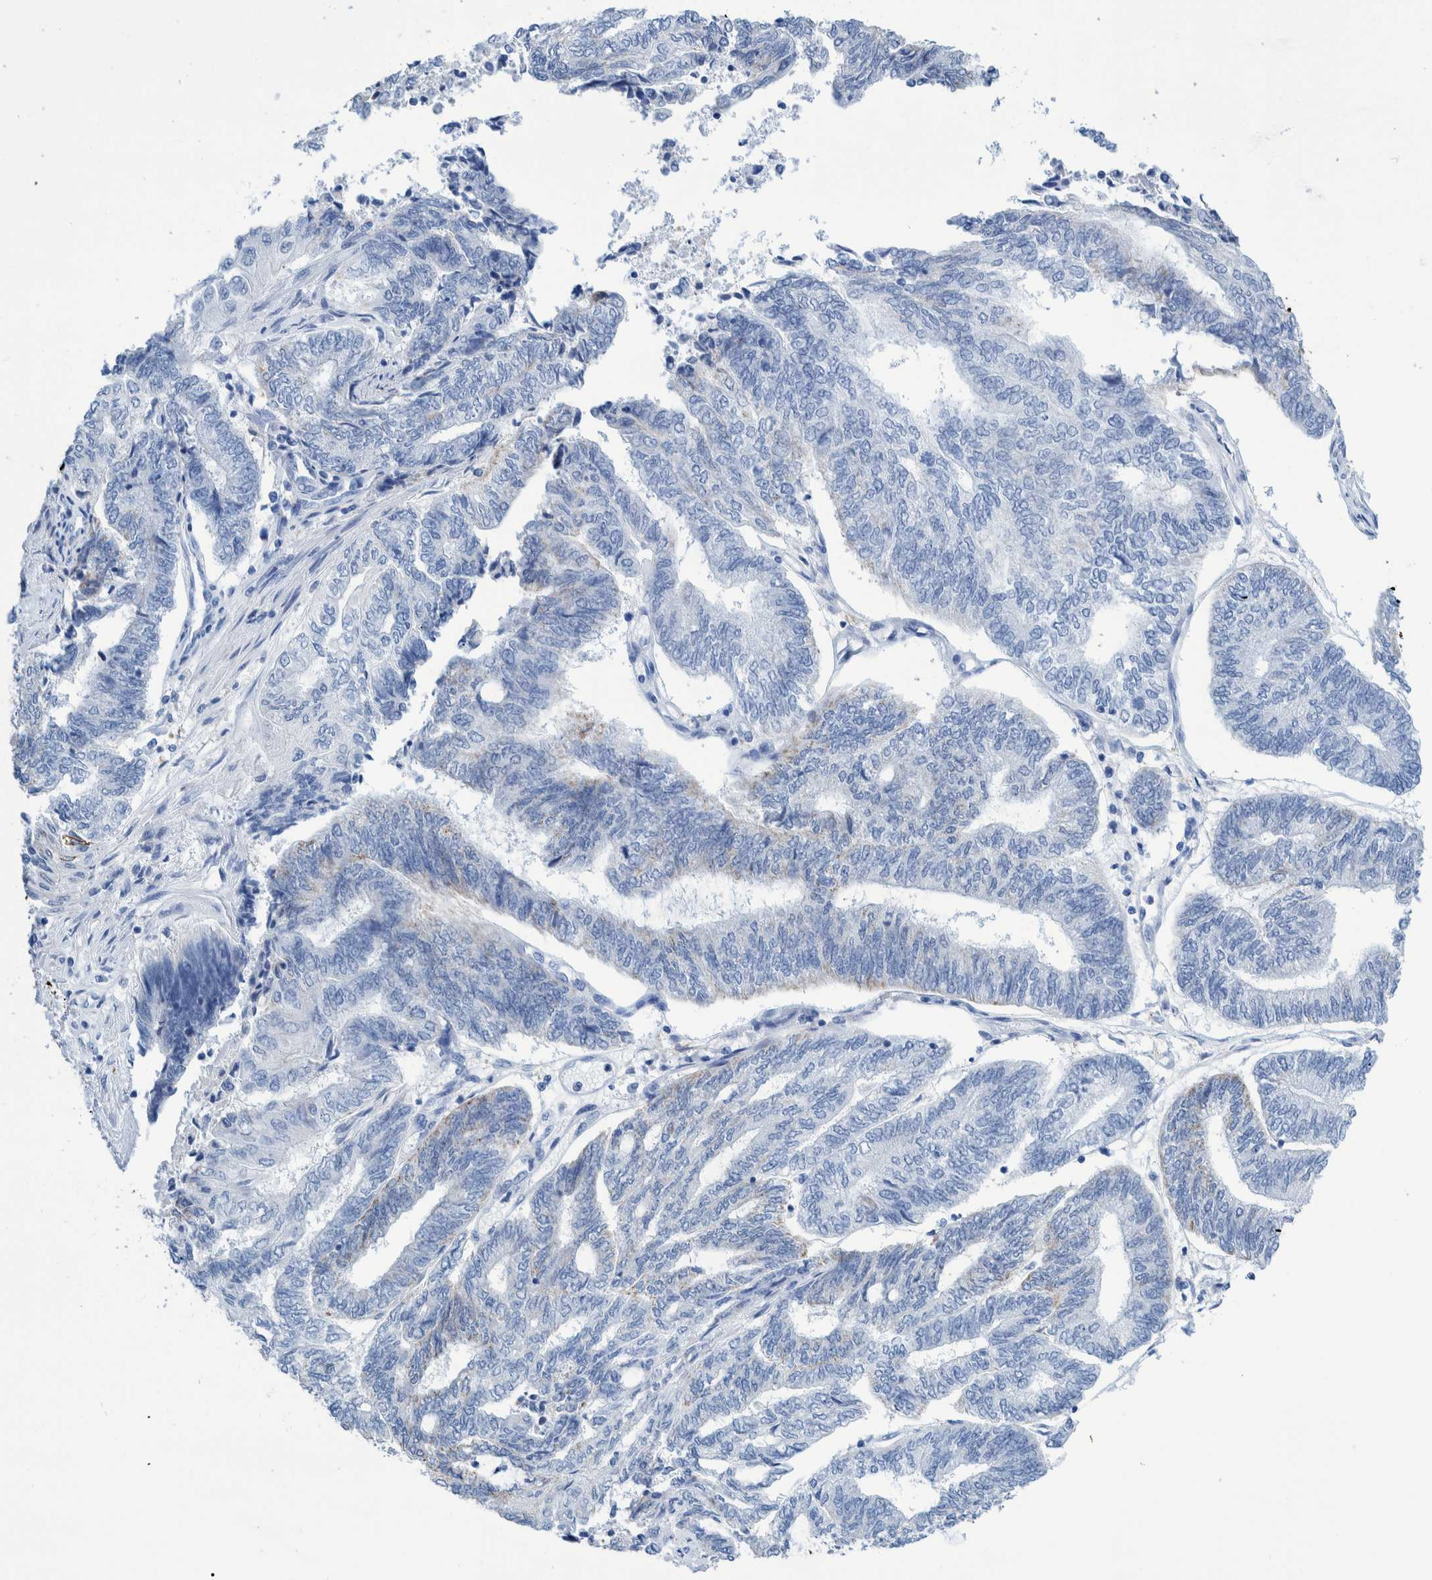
{"staining": {"intensity": "negative", "quantity": "none", "location": "none"}, "tissue": "endometrial cancer", "cell_type": "Tumor cells", "image_type": "cancer", "snomed": [{"axis": "morphology", "description": "Adenocarcinoma, NOS"}, {"axis": "topography", "description": "Uterus"}, {"axis": "topography", "description": "Endometrium"}], "caption": "DAB (3,3'-diaminobenzidine) immunohistochemical staining of endometrial adenocarcinoma demonstrates no significant expression in tumor cells.", "gene": "KRT14", "patient": {"sex": "female", "age": 70}}